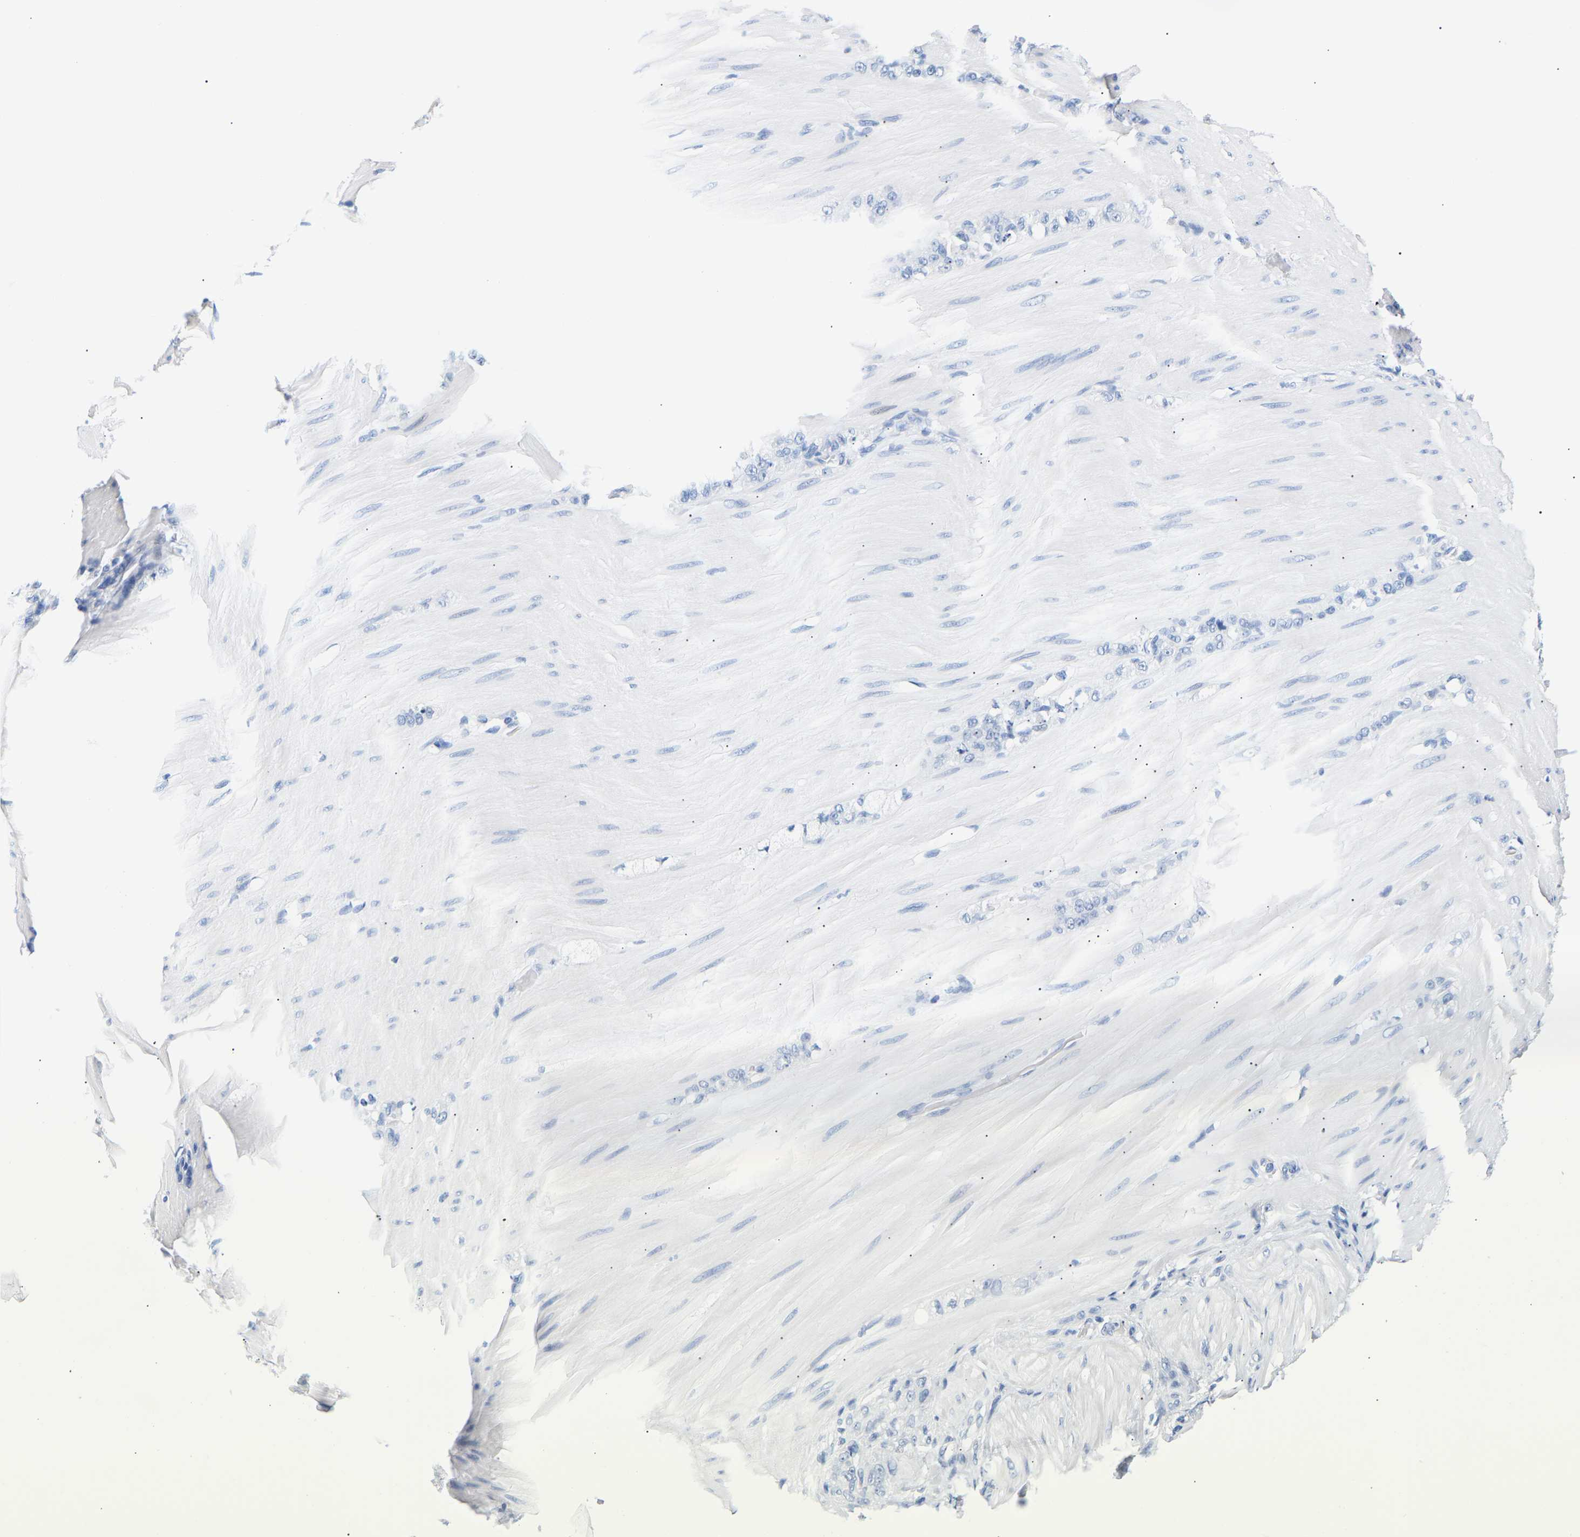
{"staining": {"intensity": "negative", "quantity": "none", "location": "none"}, "tissue": "stomach cancer", "cell_type": "Tumor cells", "image_type": "cancer", "snomed": [{"axis": "morphology", "description": "Normal tissue, NOS"}, {"axis": "morphology", "description": "Adenocarcinoma, NOS"}, {"axis": "topography", "description": "Stomach"}], "caption": "This is an IHC image of adenocarcinoma (stomach). There is no staining in tumor cells.", "gene": "SPINK2", "patient": {"sex": "male", "age": 82}}